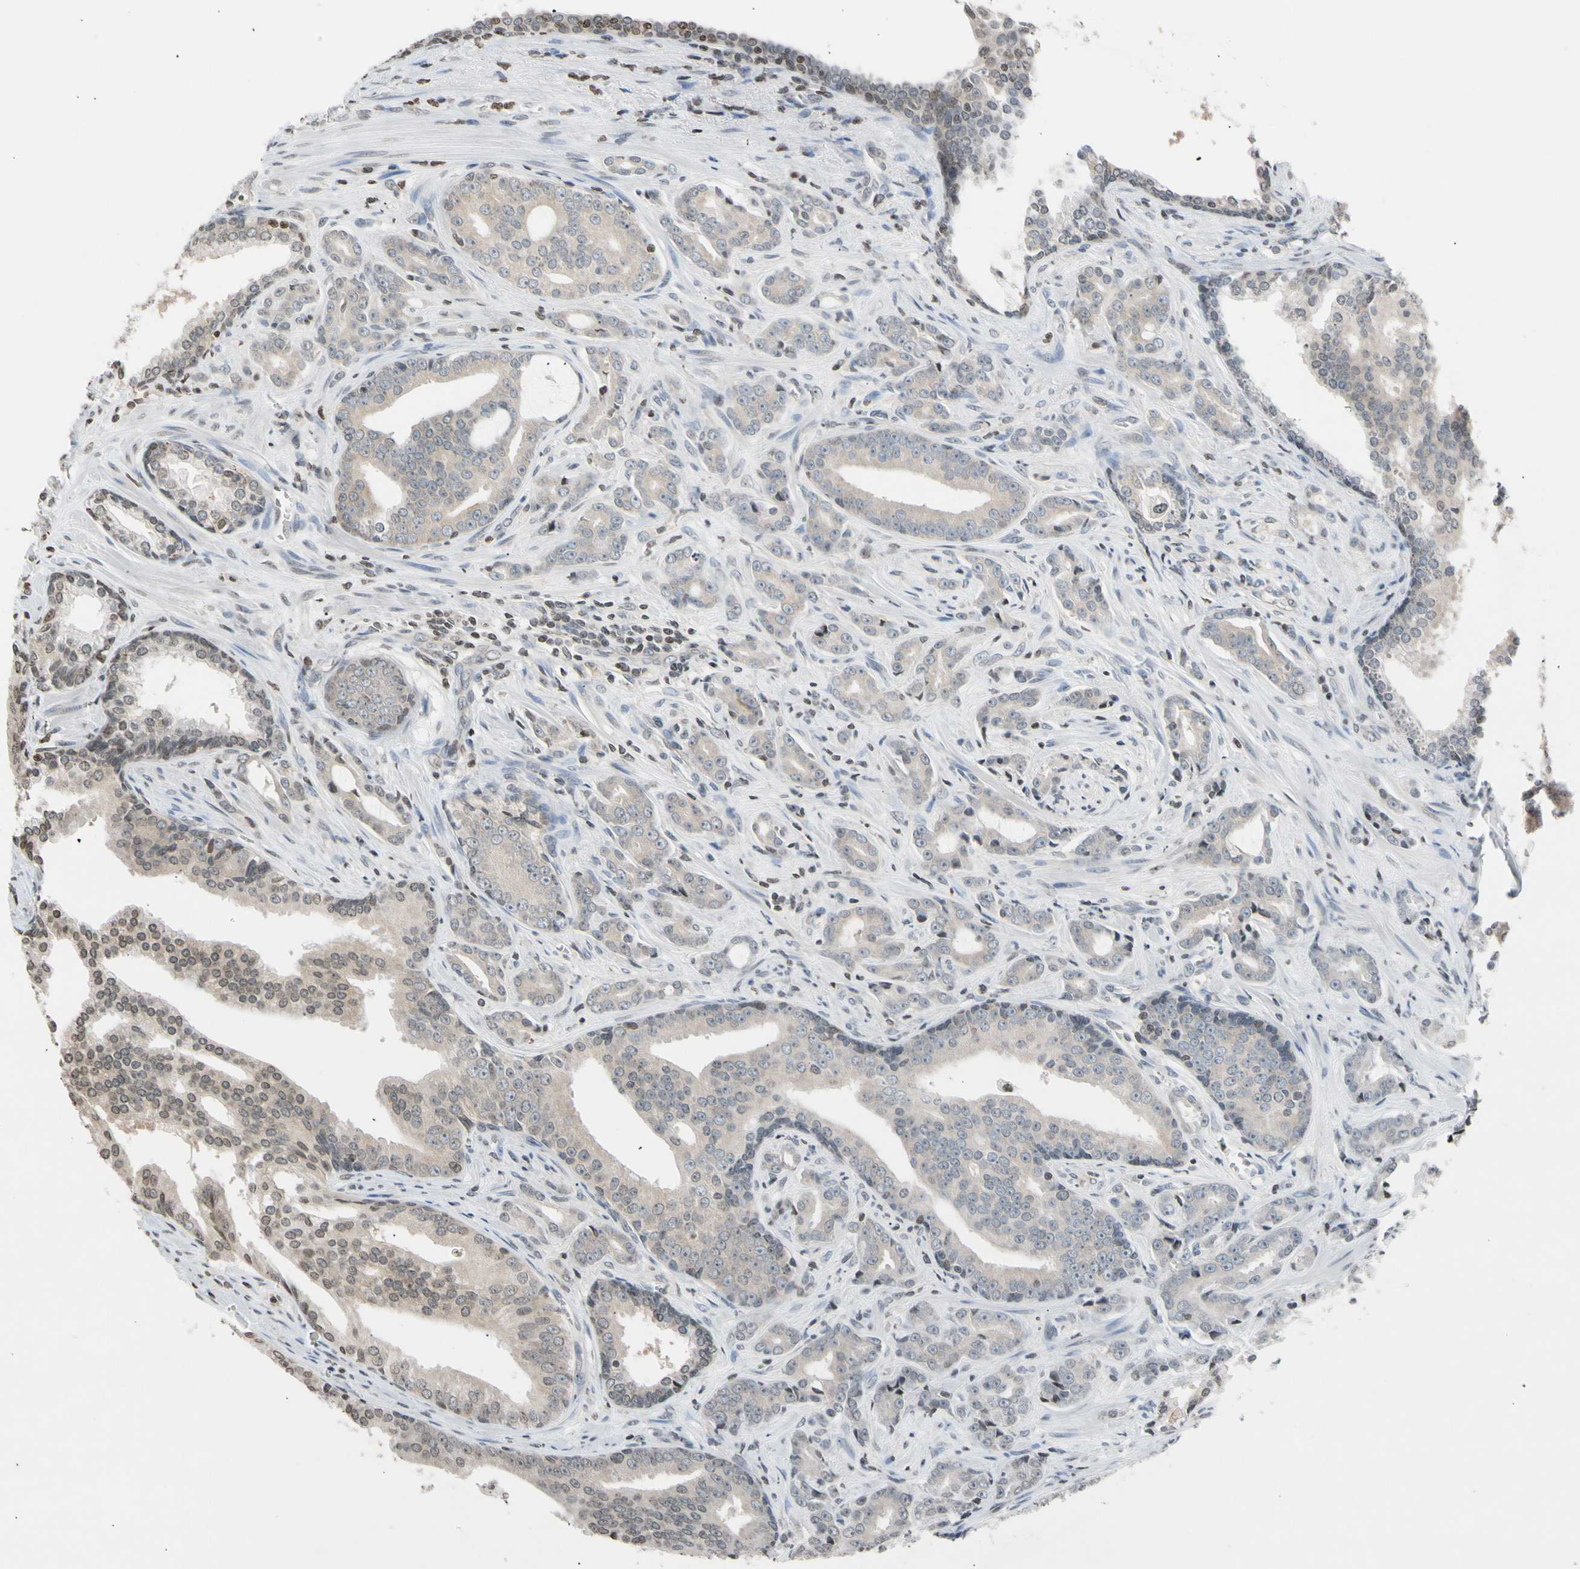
{"staining": {"intensity": "weak", "quantity": ">75%", "location": "cytoplasmic/membranous"}, "tissue": "prostate cancer", "cell_type": "Tumor cells", "image_type": "cancer", "snomed": [{"axis": "morphology", "description": "Adenocarcinoma, Low grade"}, {"axis": "topography", "description": "Prostate"}], "caption": "A brown stain labels weak cytoplasmic/membranous staining of a protein in prostate cancer (adenocarcinoma (low-grade)) tumor cells.", "gene": "GPX4", "patient": {"sex": "male", "age": 58}}